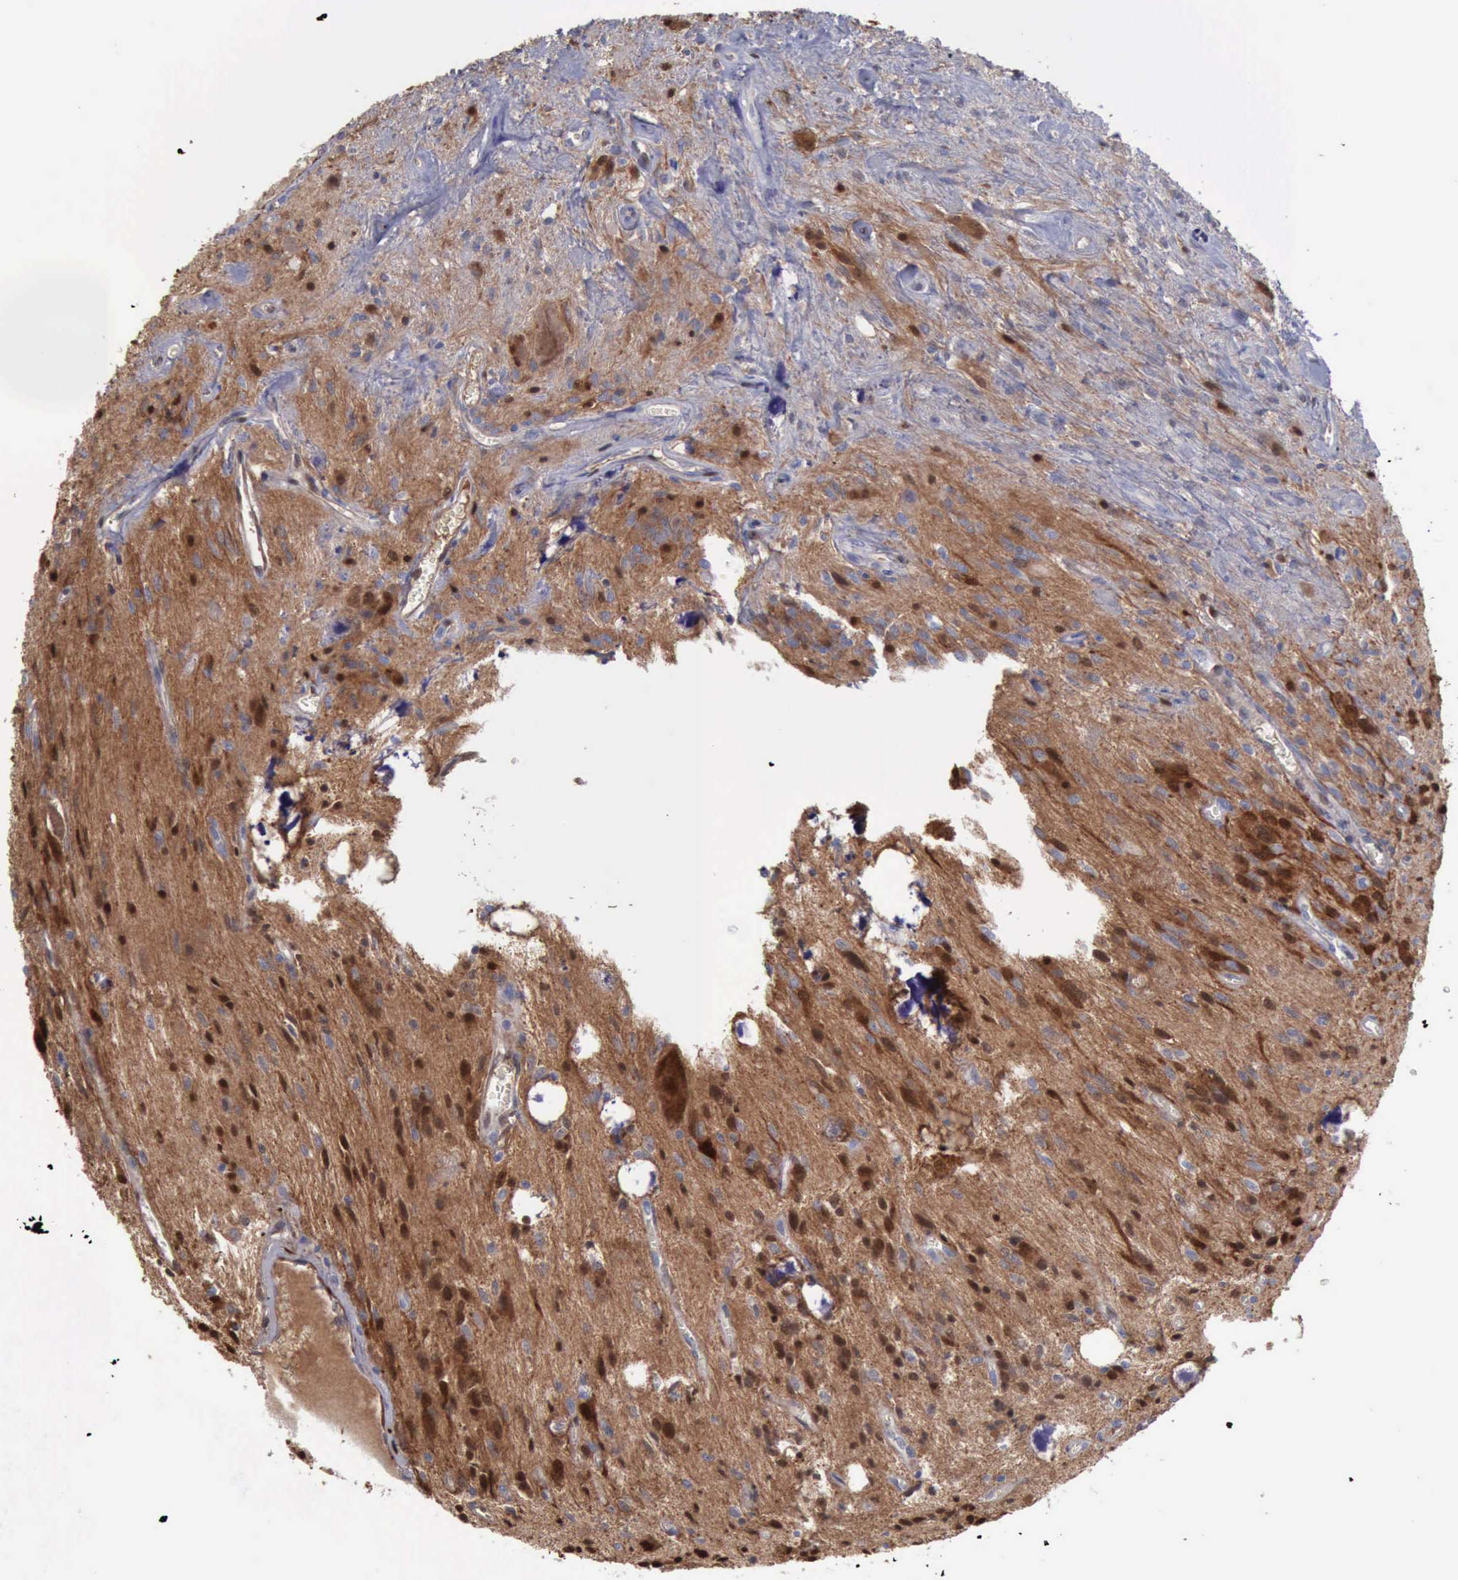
{"staining": {"intensity": "moderate", "quantity": ">75%", "location": "cytoplasmic/membranous,nuclear"}, "tissue": "glioma", "cell_type": "Tumor cells", "image_type": "cancer", "snomed": [{"axis": "morphology", "description": "Glioma, malignant, Low grade"}, {"axis": "topography", "description": "Brain"}], "caption": "Tumor cells display medium levels of moderate cytoplasmic/membranous and nuclear expression in about >75% of cells in human glioma.", "gene": "FHL1", "patient": {"sex": "female", "age": 15}}